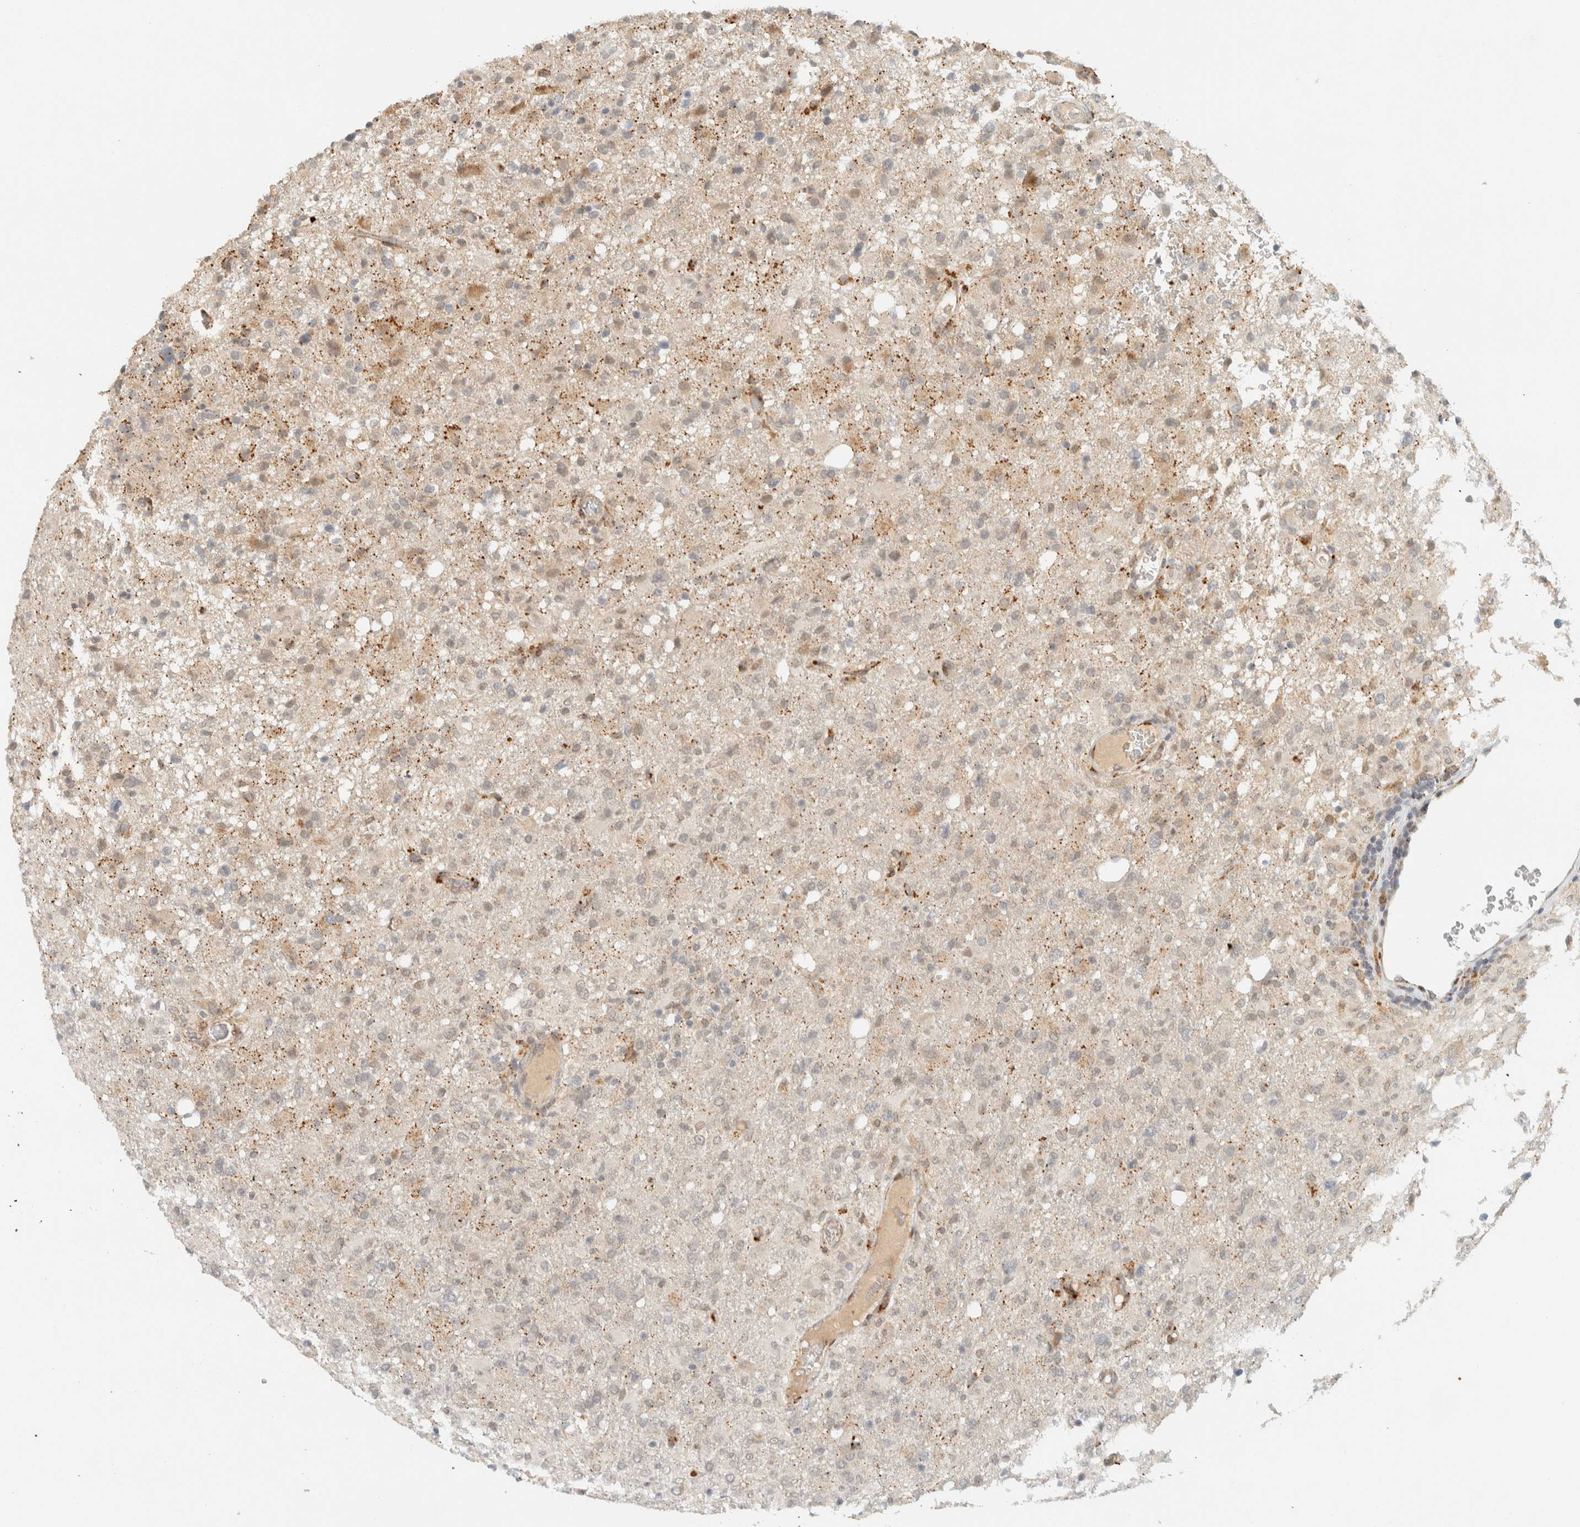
{"staining": {"intensity": "negative", "quantity": "none", "location": "none"}, "tissue": "glioma", "cell_type": "Tumor cells", "image_type": "cancer", "snomed": [{"axis": "morphology", "description": "Glioma, malignant, High grade"}, {"axis": "topography", "description": "Brain"}], "caption": "High-grade glioma (malignant) was stained to show a protein in brown. There is no significant expression in tumor cells.", "gene": "ITPRID1", "patient": {"sex": "female", "age": 57}}